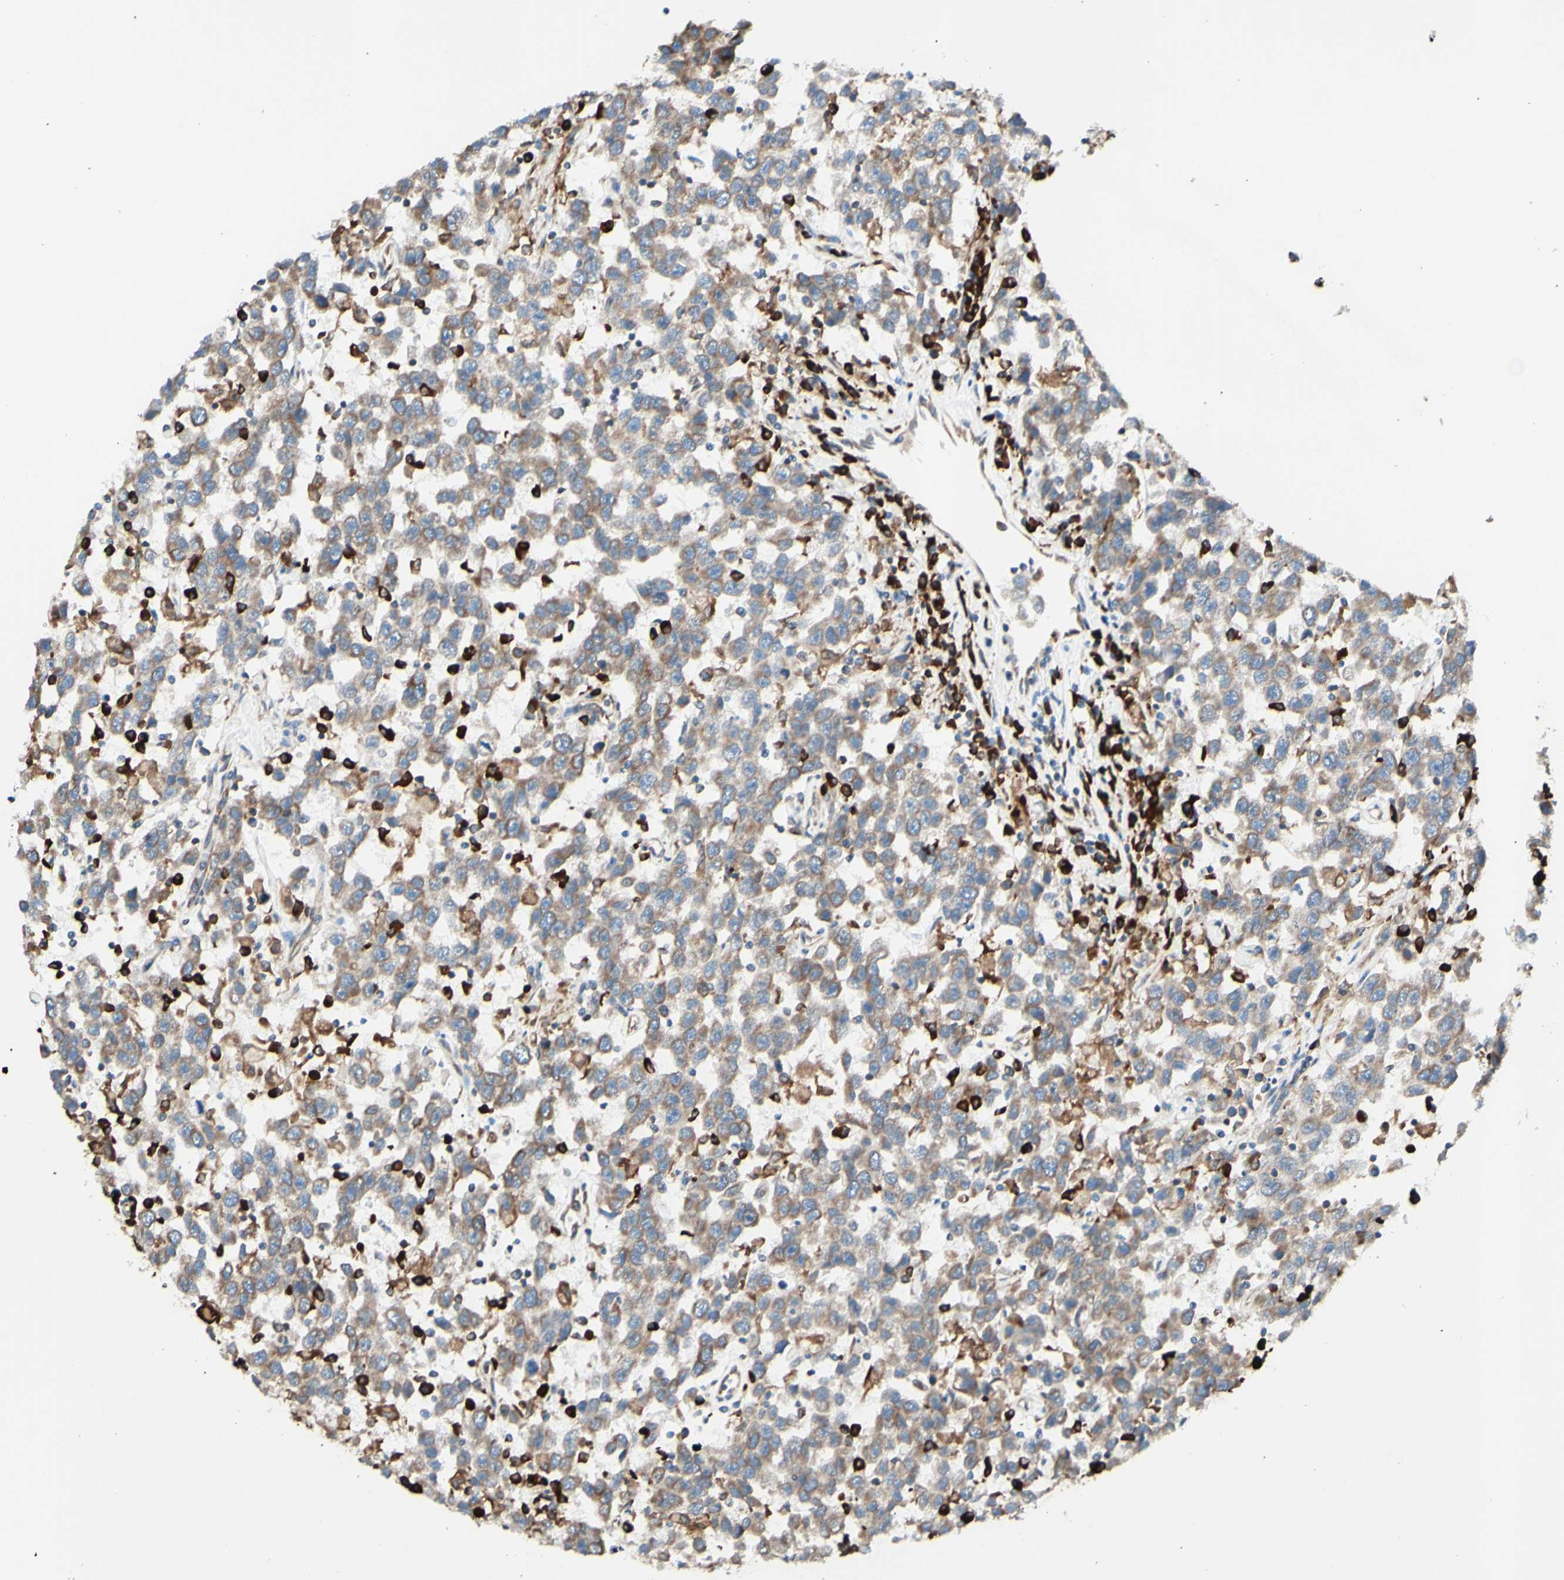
{"staining": {"intensity": "moderate", "quantity": ">75%", "location": "cytoplasmic/membranous"}, "tissue": "testis cancer", "cell_type": "Tumor cells", "image_type": "cancer", "snomed": [{"axis": "morphology", "description": "Seminoma, NOS"}, {"axis": "topography", "description": "Testis"}], "caption": "Protein staining demonstrates moderate cytoplasmic/membranous expression in about >75% of tumor cells in testis cancer (seminoma). The protein of interest is stained brown, and the nuclei are stained in blue (DAB IHC with brightfield microscopy, high magnification).", "gene": "DNAJB11", "patient": {"sex": "male", "age": 41}}